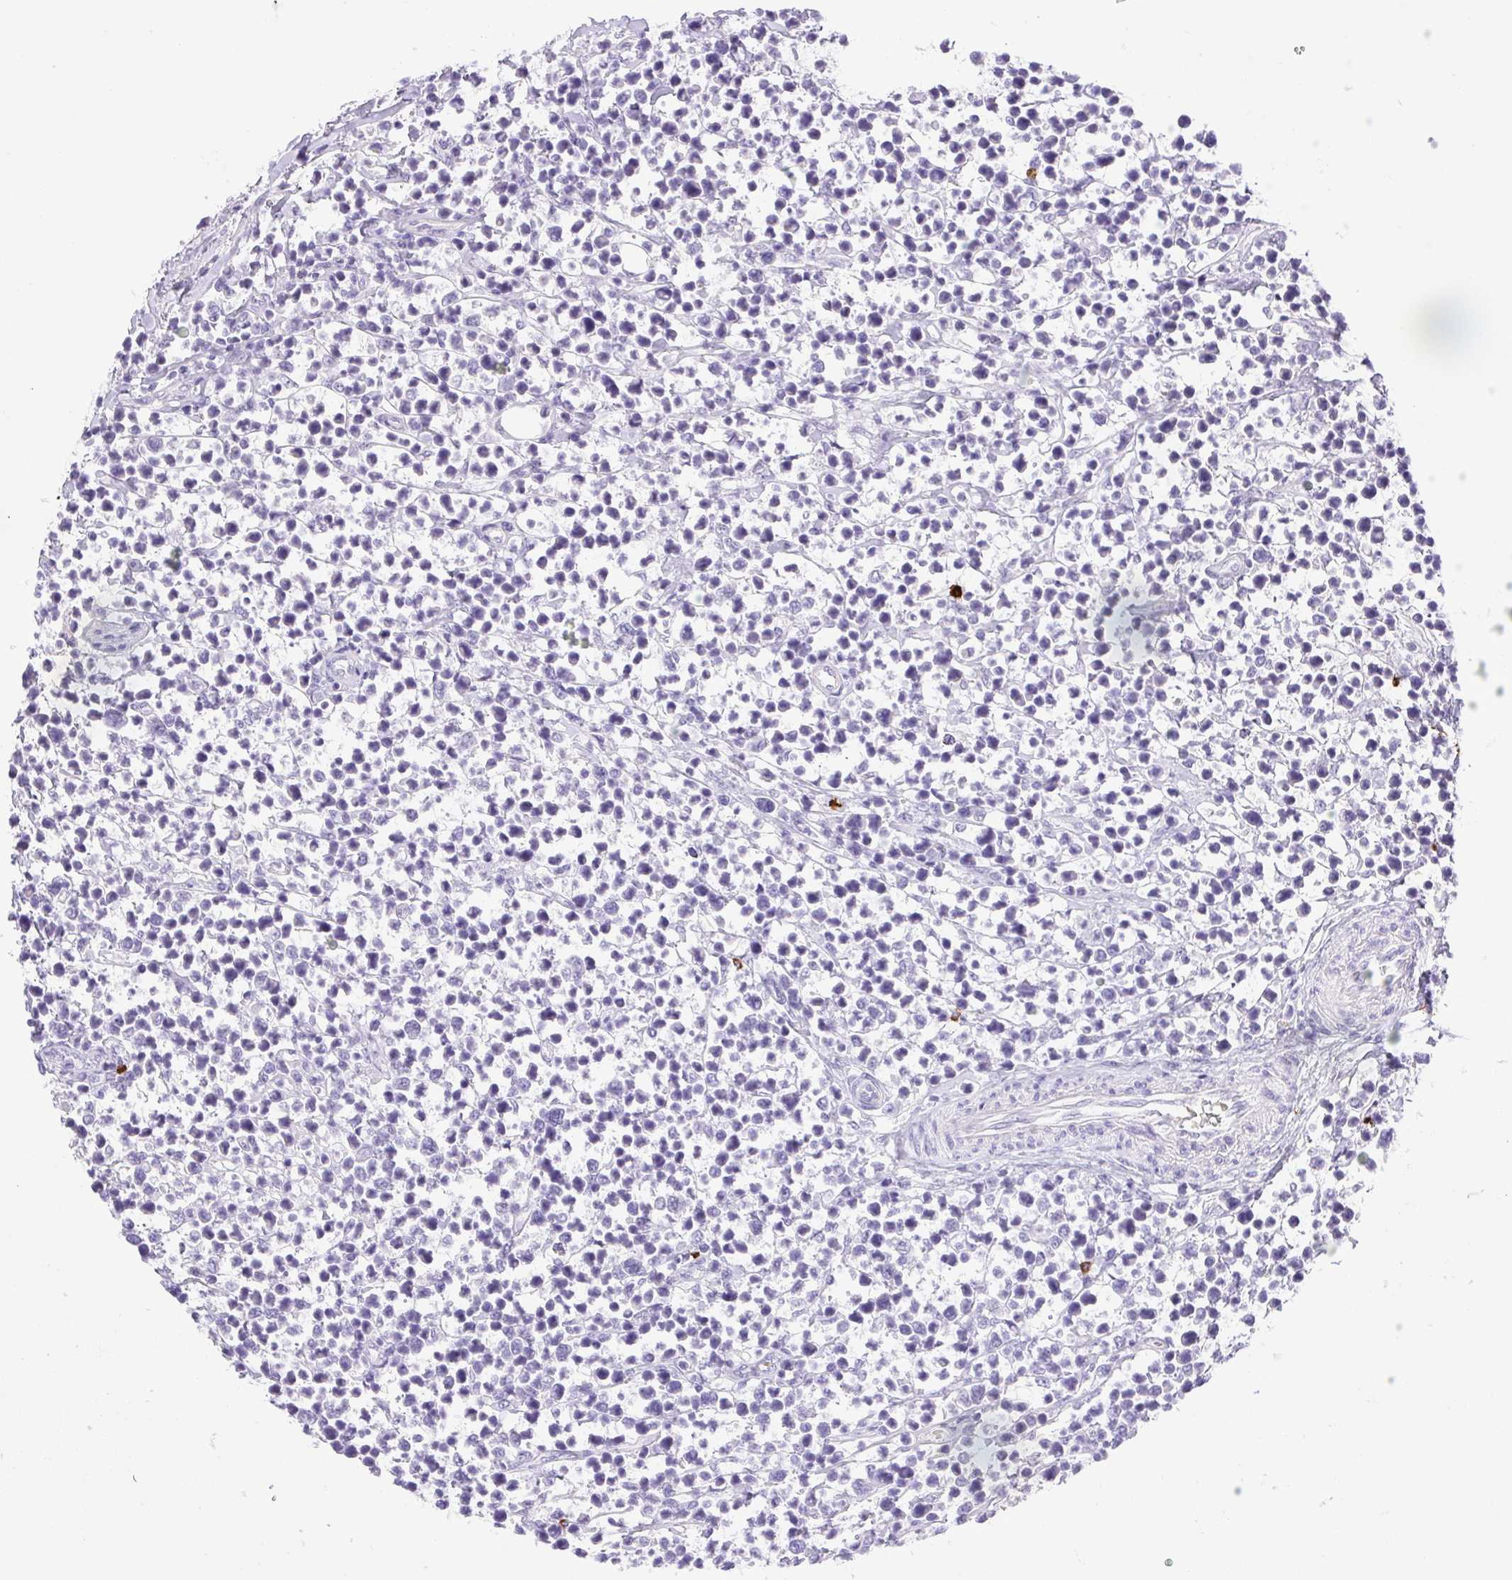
{"staining": {"intensity": "negative", "quantity": "none", "location": "none"}, "tissue": "lymphoma", "cell_type": "Tumor cells", "image_type": "cancer", "snomed": [{"axis": "morphology", "description": "Malignant lymphoma, non-Hodgkin's type, High grade"}, {"axis": "topography", "description": "Soft tissue"}], "caption": "The histopathology image shows no significant staining in tumor cells of malignant lymphoma, non-Hodgkin's type (high-grade).", "gene": "FAM177B", "patient": {"sex": "female", "age": 56}}